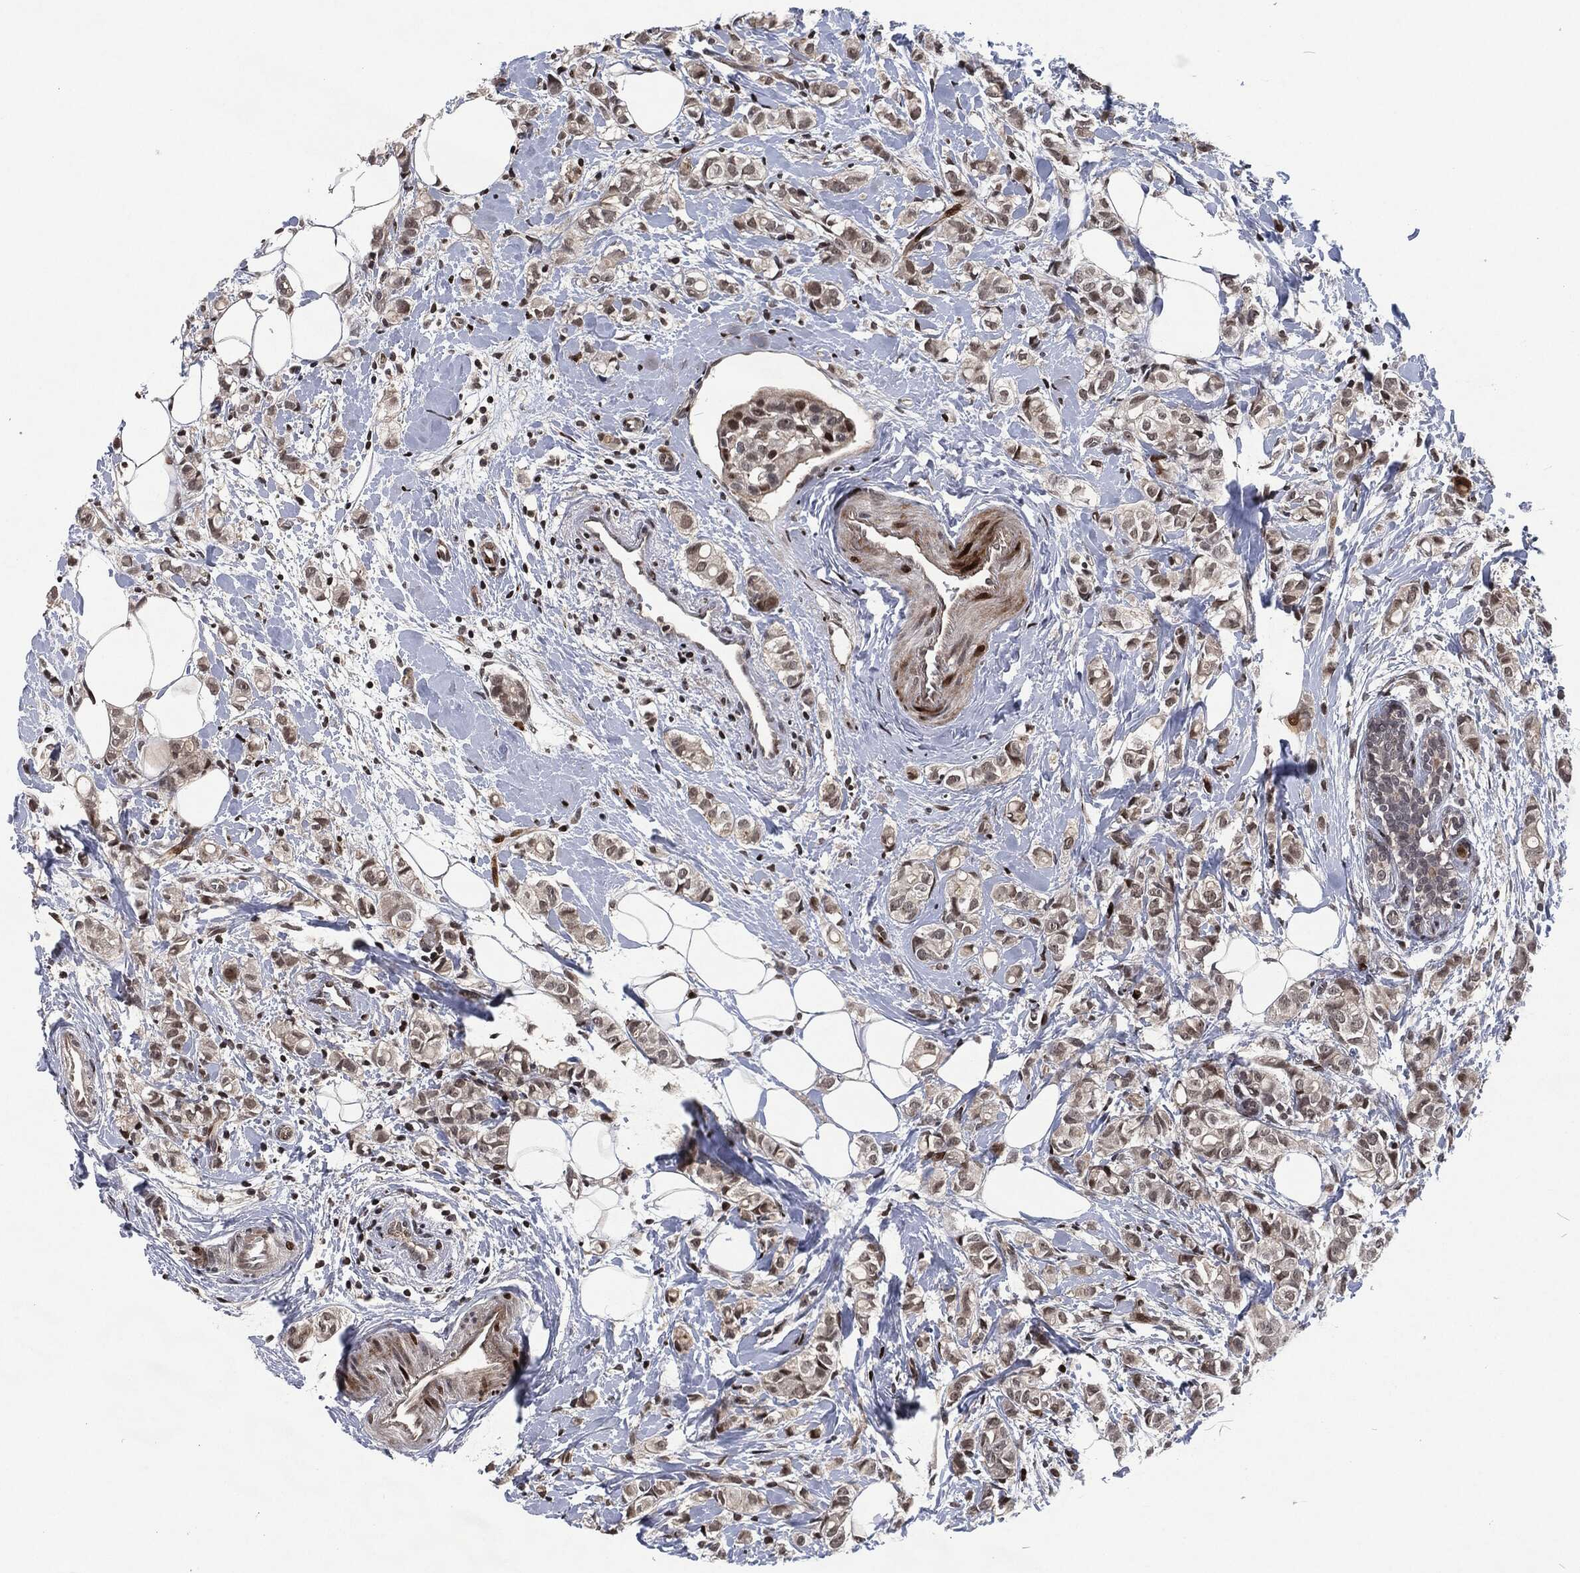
{"staining": {"intensity": "weak", "quantity": "25%-75%", "location": "cytoplasmic/membranous,nuclear"}, "tissue": "breast cancer", "cell_type": "Tumor cells", "image_type": "cancer", "snomed": [{"axis": "morphology", "description": "Normal tissue, NOS"}, {"axis": "morphology", "description": "Duct carcinoma"}, {"axis": "topography", "description": "Breast"}], "caption": "About 25%-75% of tumor cells in human intraductal carcinoma (breast) display weak cytoplasmic/membranous and nuclear protein expression as visualized by brown immunohistochemical staining.", "gene": "EGFR", "patient": {"sex": "female", "age": 44}}